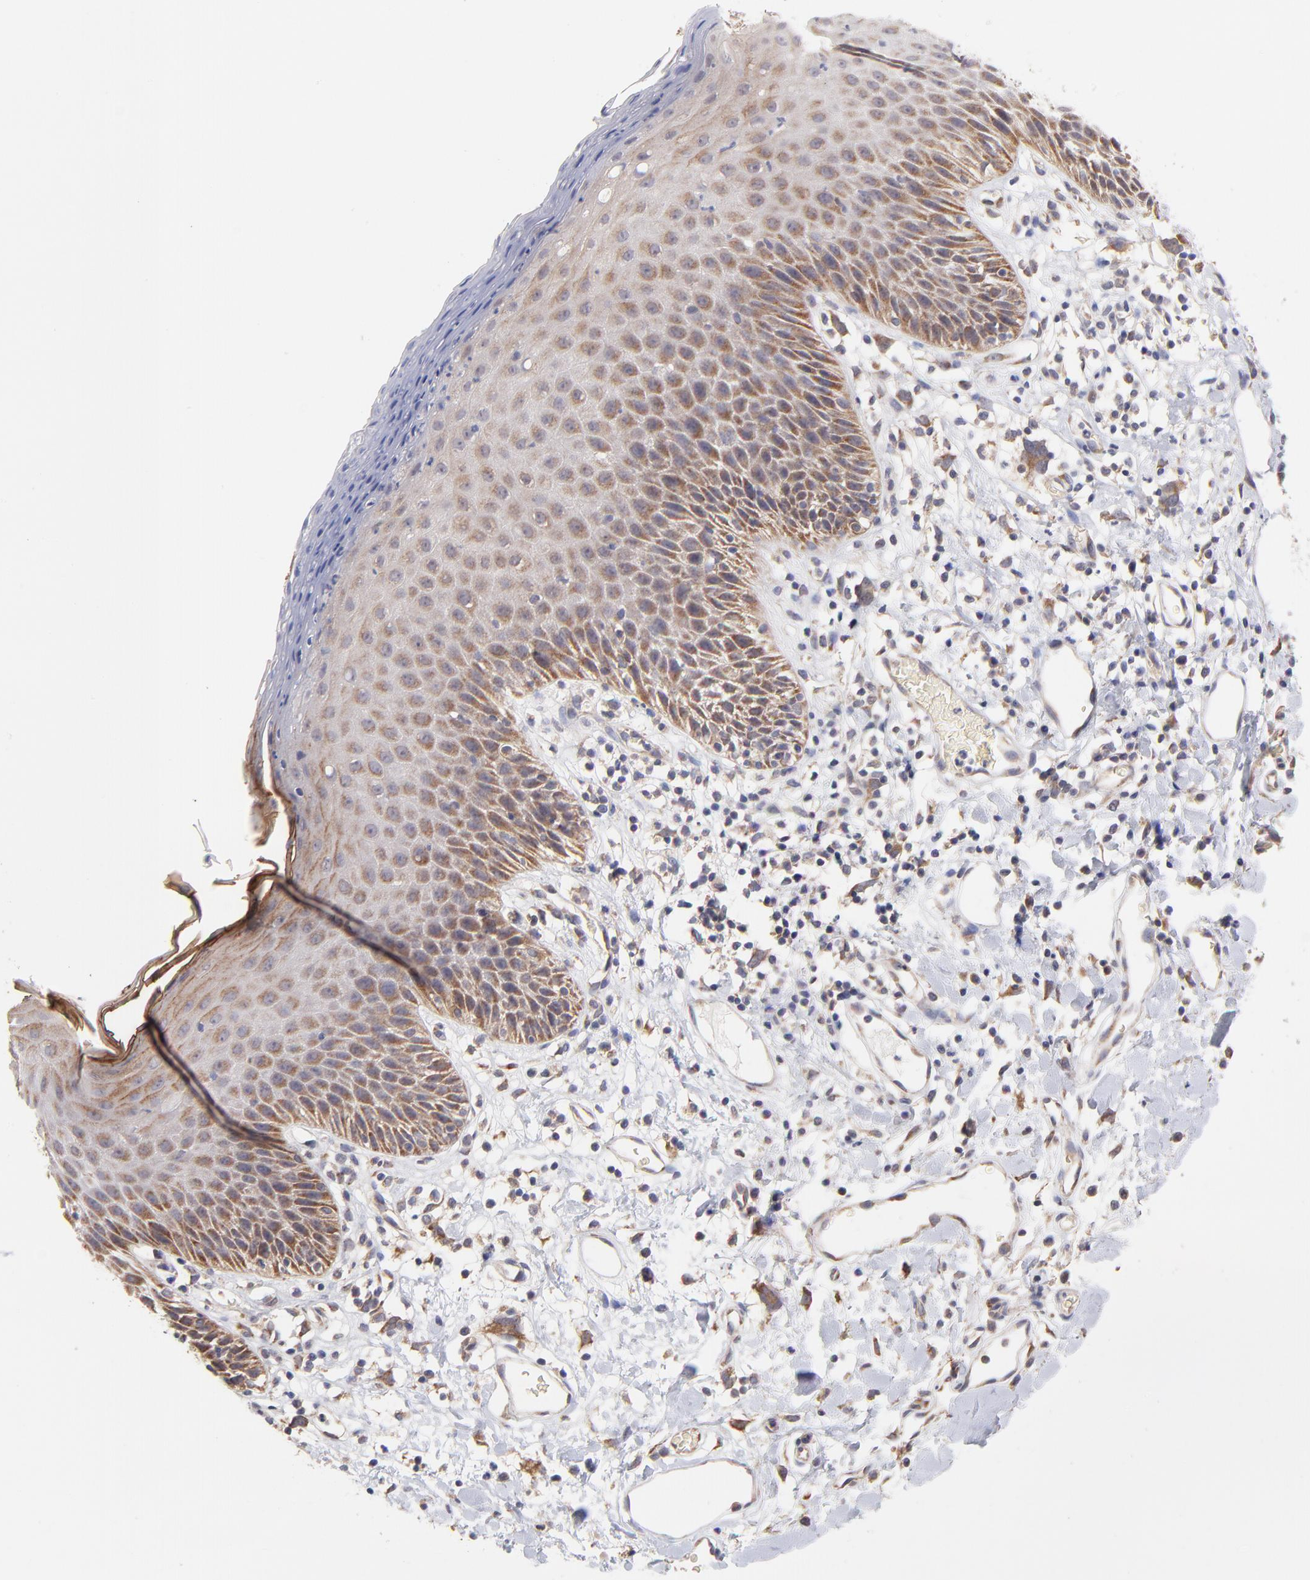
{"staining": {"intensity": "strong", "quantity": "25%-75%", "location": "cytoplasmic/membranous"}, "tissue": "skin", "cell_type": "Epidermal cells", "image_type": "normal", "snomed": [{"axis": "morphology", "description": "Normal tissue, NOS"}, {"axis": "topography", "description": "Vulva"}, {"axis": "topography", "description": "Peripheral nerve tissue"}], "caption": "This is a micrograph of IHC staining of benign skin, which shows strong positivity in the cytoplasmic/membranous of epidermal cells.", "gene": "UBE2H", "patient": {"sex": "female", "age": 68}}